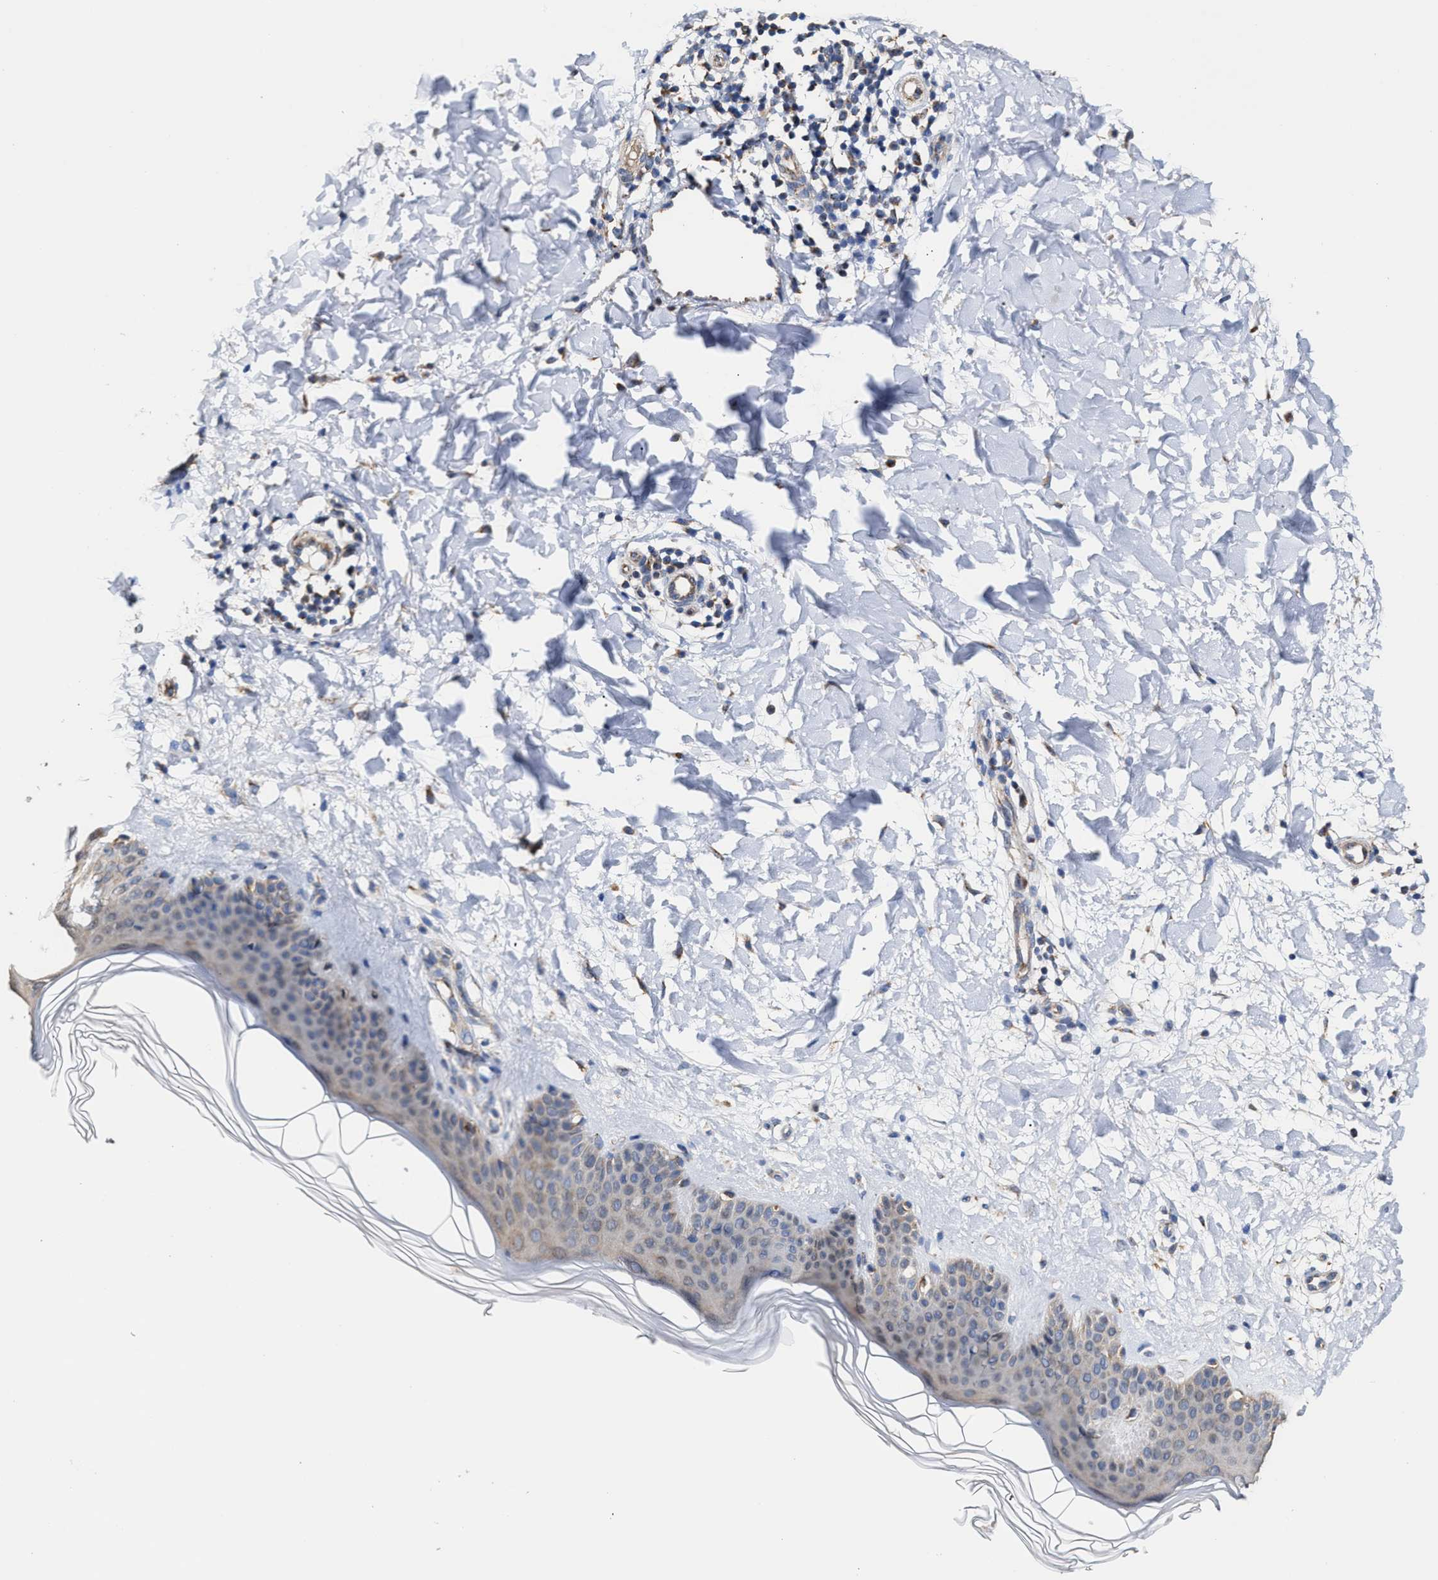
{"staining": {"intensity": "weak", "quantity": "25%-75%", "location": "cytoplasmic/membranous"}, "tissue": "skin", "cell_type": "Fibroblasts", "image_type": "normal", "snomed": [{"axis": "morphology", "description": "Normal tissue, NOS"}, {"axis": "morphology", "description": "Malignant melanoma, Metastatic site"}, {"axis": "topography", "description": "Skin"}], "caption": "Human skin stained with a protein marker displays weak staining in fibroblasts.", "gene": "MECR", "patient": {"sex": "male", "age": 41}}